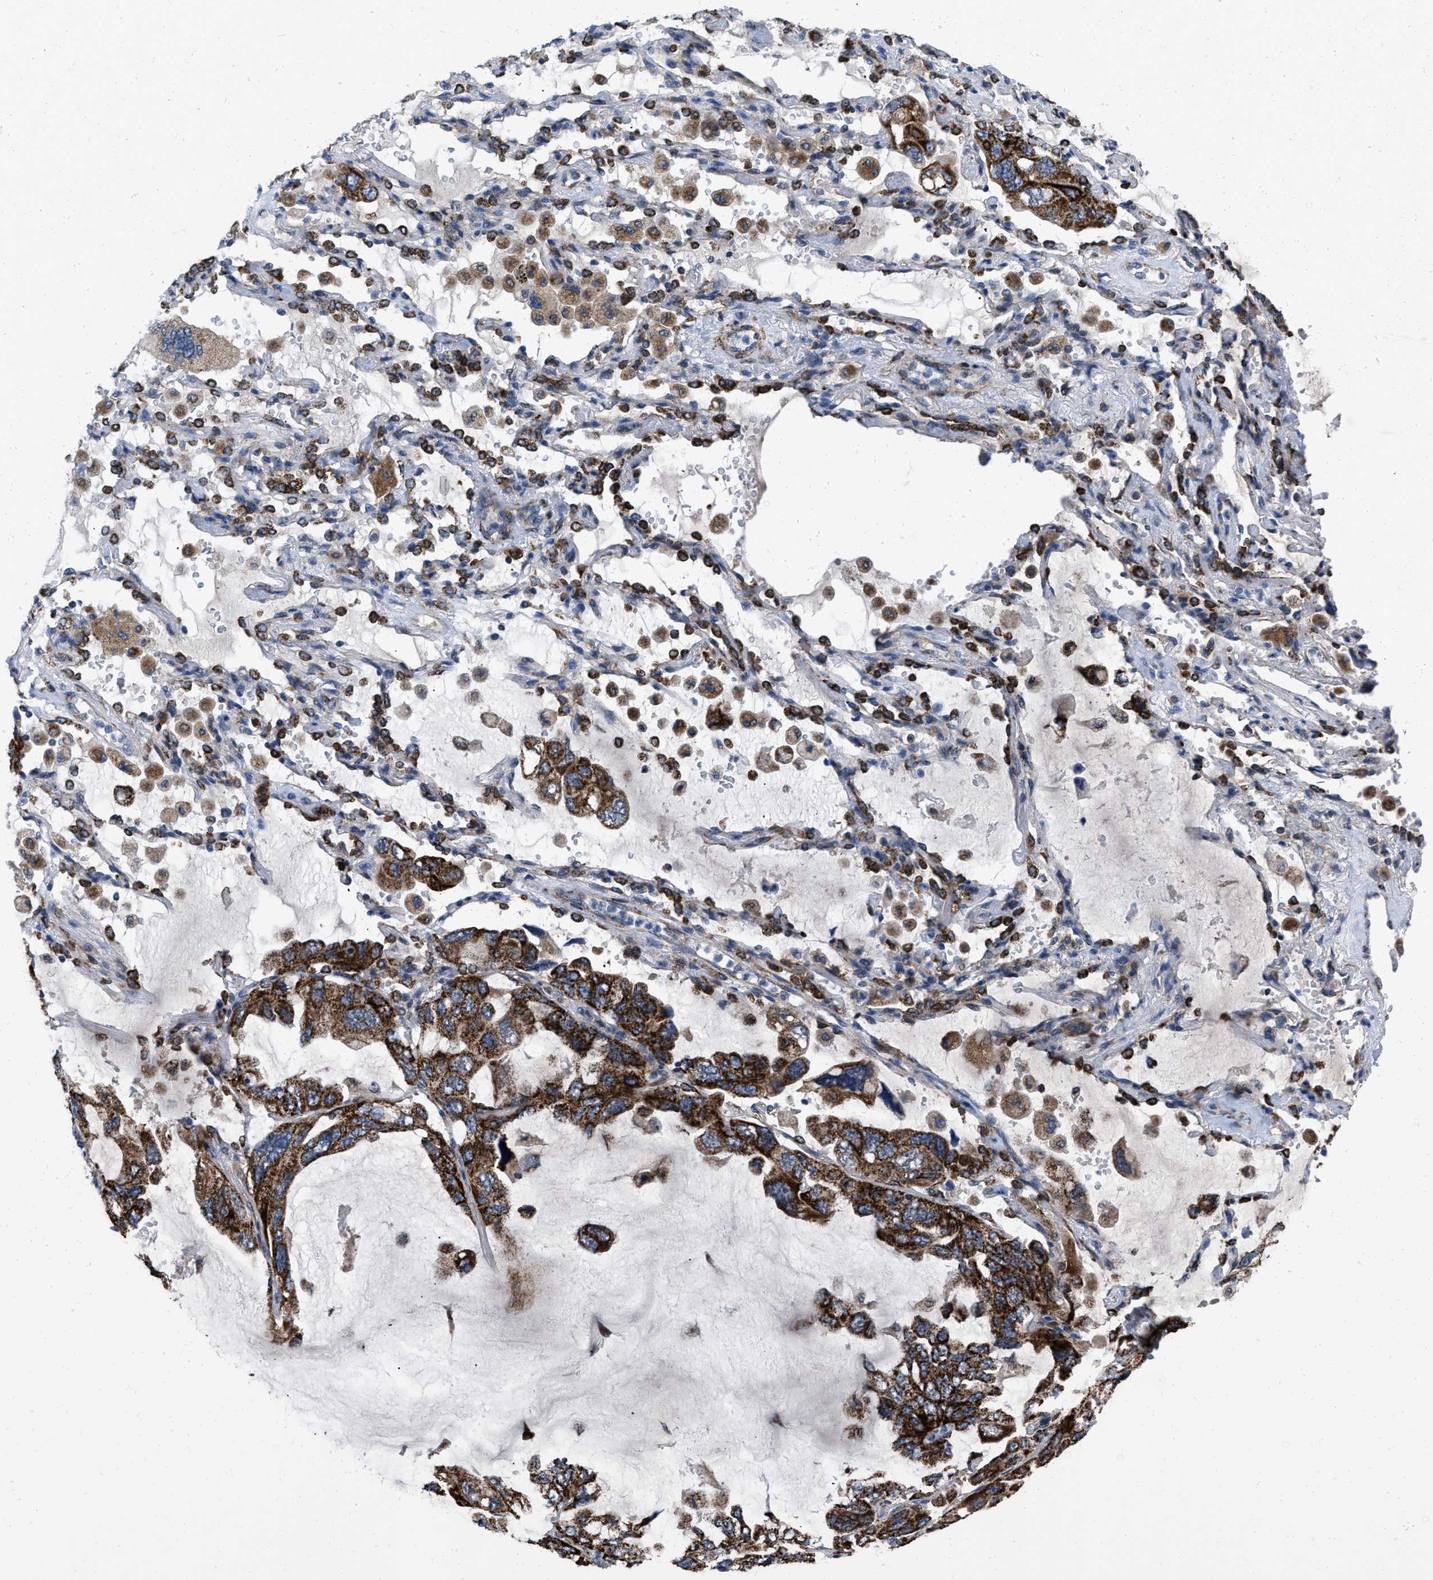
{"staining": {"intensity": "strong", "quantity": ">75%", "location": "cytoplasmic/membranous"}, "tissue": "lung cancer", "cell_type": "Tumor cells", "image_type": "cancer", "snomed": [{"axis": "morphology", "description": "Squamous cell carcinoma, NOS"}, {"axis": "topography", "description": "Lung"}], "caption": "A photomicrograph of human squamous cell carcinoma (lung) stained for a protein demonstrates strong cytoplasmic/membranous brown staining in tumor cells. (Stains: DAB (3,3'-diaminobenzidine) in brown, nuclei in blue, Microscopy: brightfield microscopy at high magnification).", "gene": "AKAP1", "patient": {"sex": "female", "age": 73}}